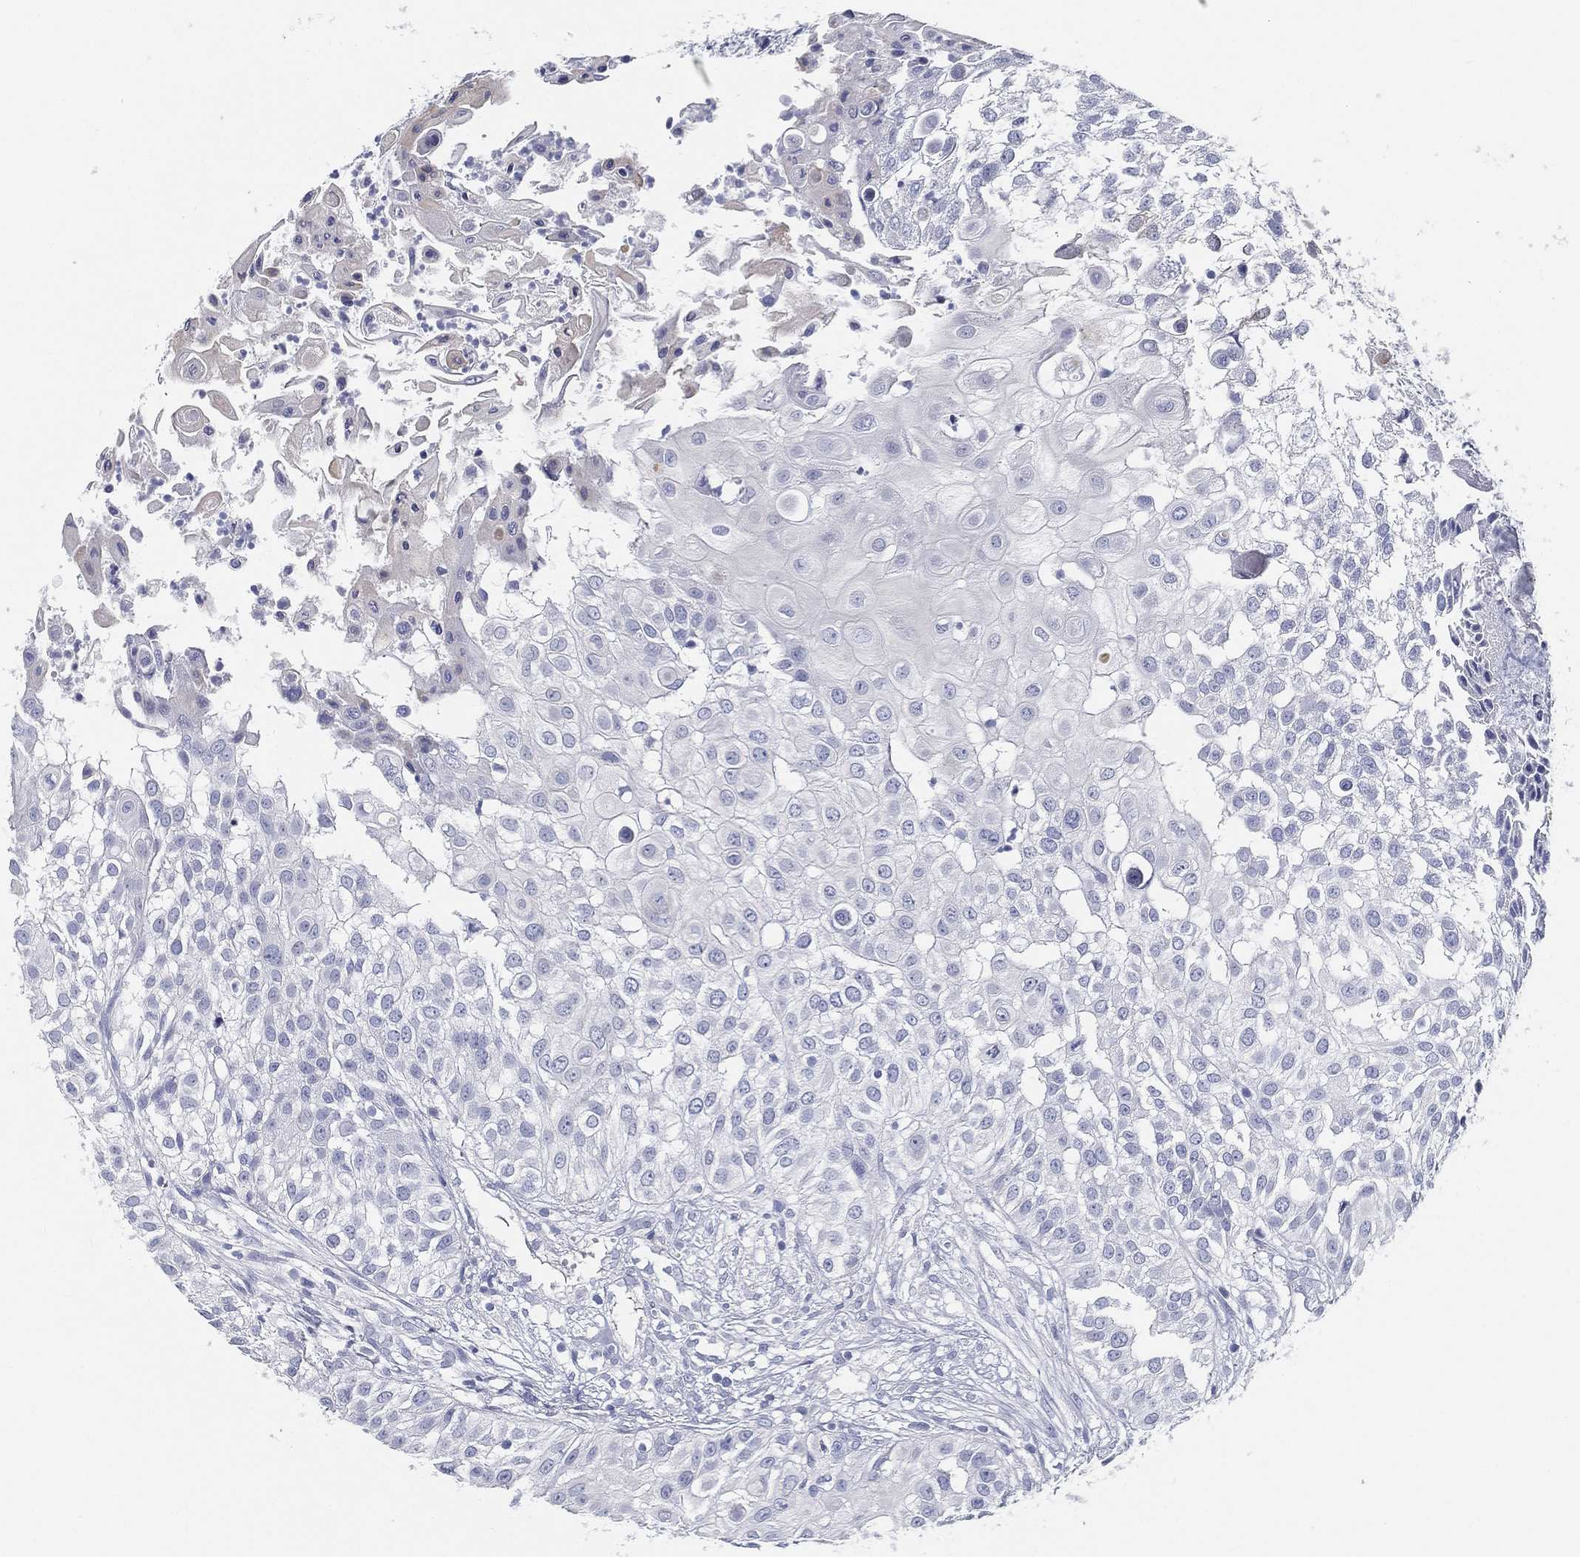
{"staining": {"intensity": "negative", "quantity": "none", "location": "none"}, "tissue": "urothelial cancer", "cell_type": "Tumor cells", "image_type": "cancer", "snomed": [{"axis": "morphology", "description": "Urothelial carcinoma, High grade"}, {"axis": "topography", "description": "Urinary bladder"}], "caption": "DAB (3,3'-diaminobenzidine) immunohistochemical staining of urothelial carcinoma (high-grade) shows no significant positivity in tumor cells.", "gene": "STS", "patient": {"sex": "female", "age": 79}}